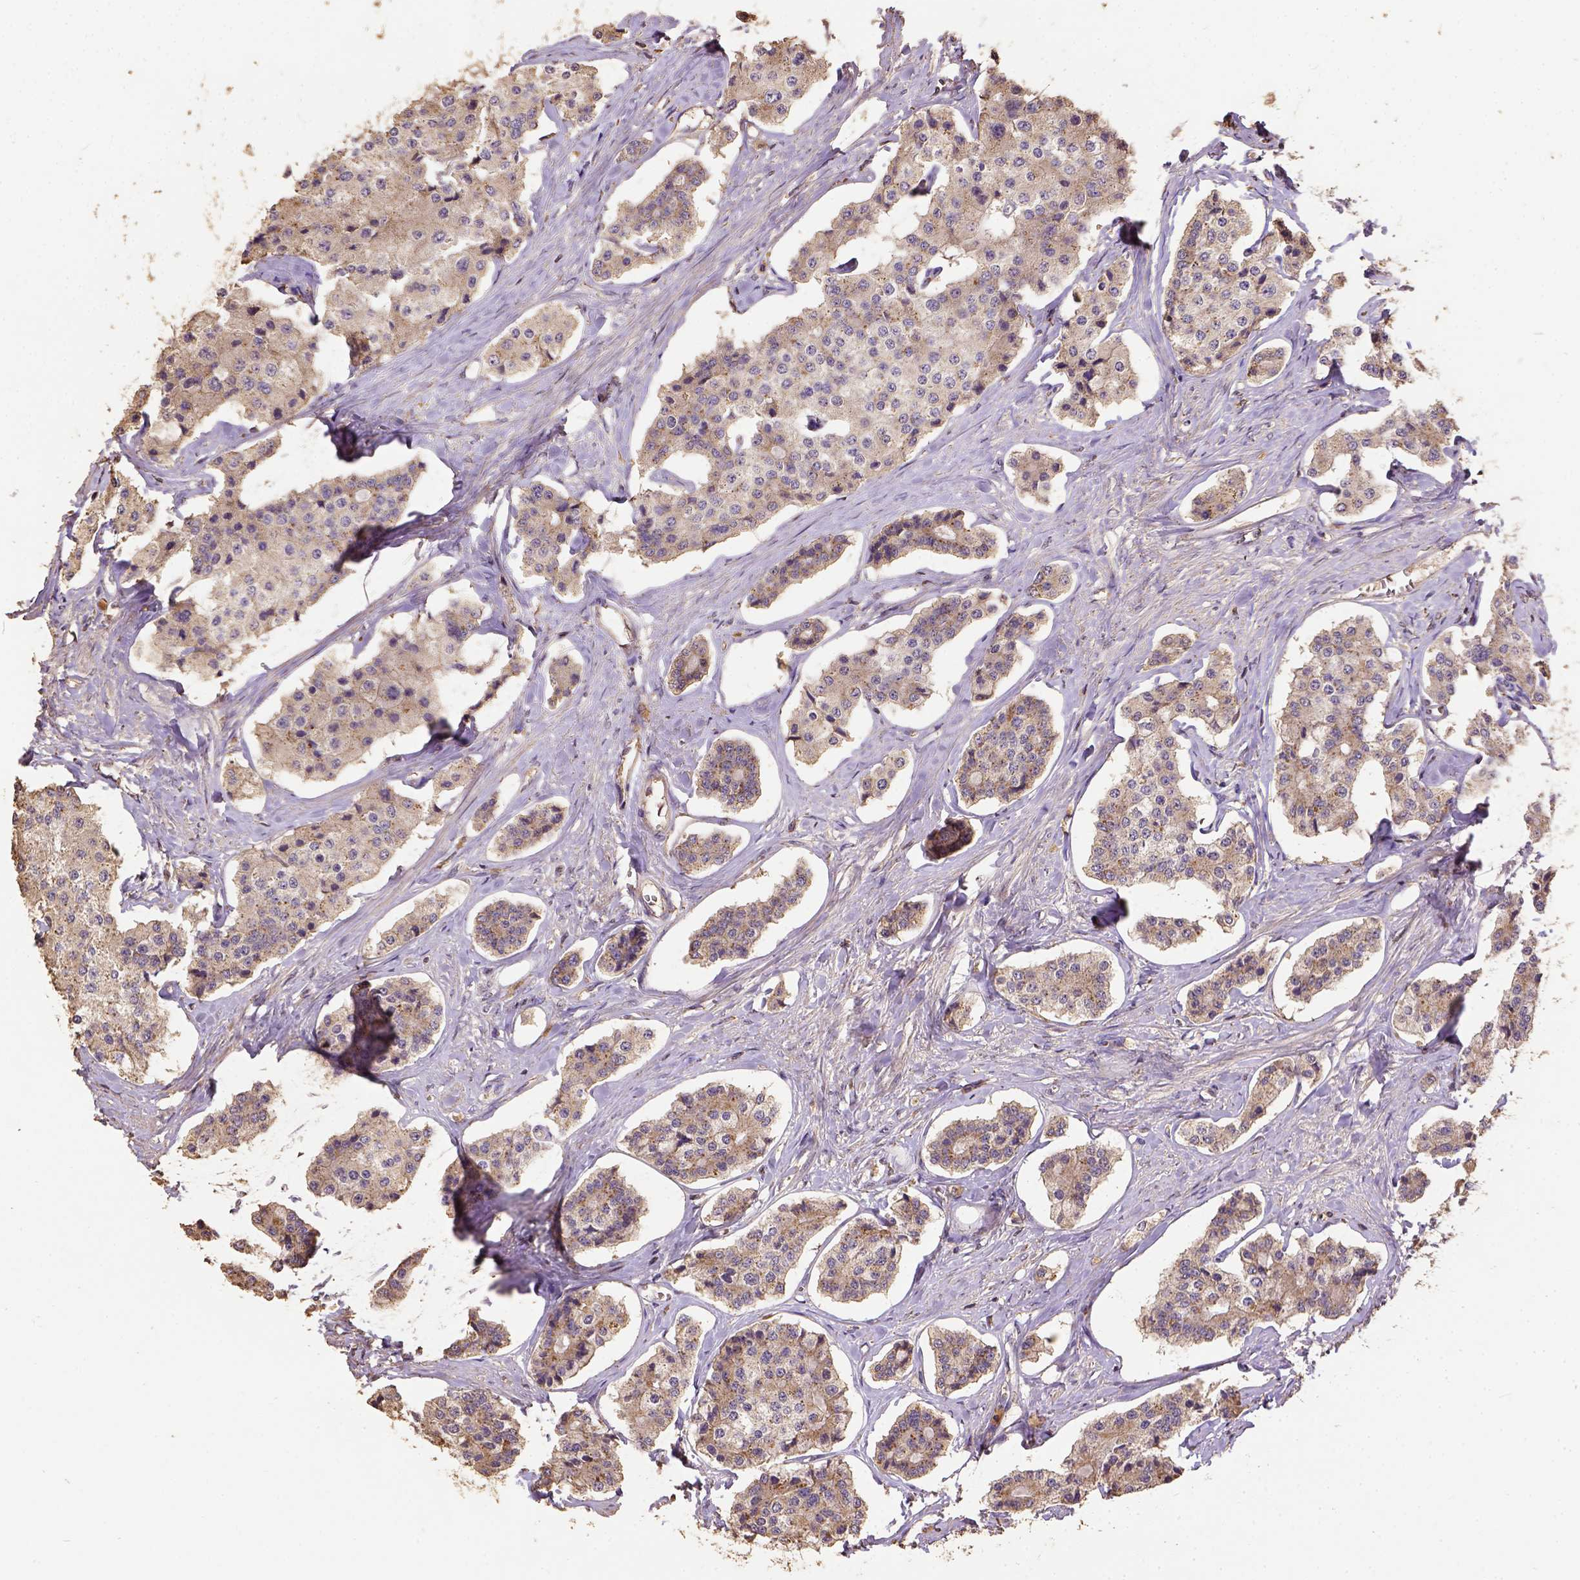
{"staining": {"intensity": "weak", "quantity": ">75%", "location": "cytoplasmic/membranous"}, "tissue": "carcinoid", "cell_type": "Tumor cells", "image_type": "cancer", "snomed": [{"axis": "morphology", "description": "Carcinoid, malignant, NOS"}, {"axis": "topography", "description": "Small intestine"}], "caption": "Human carcinoid stained with a brown dye reveals weak cytoplasmic/membranous positive positivity in about >75% of tumor cells.", "gene": "ATP1B3", "patient": {"sex": "female", "age": 65}}